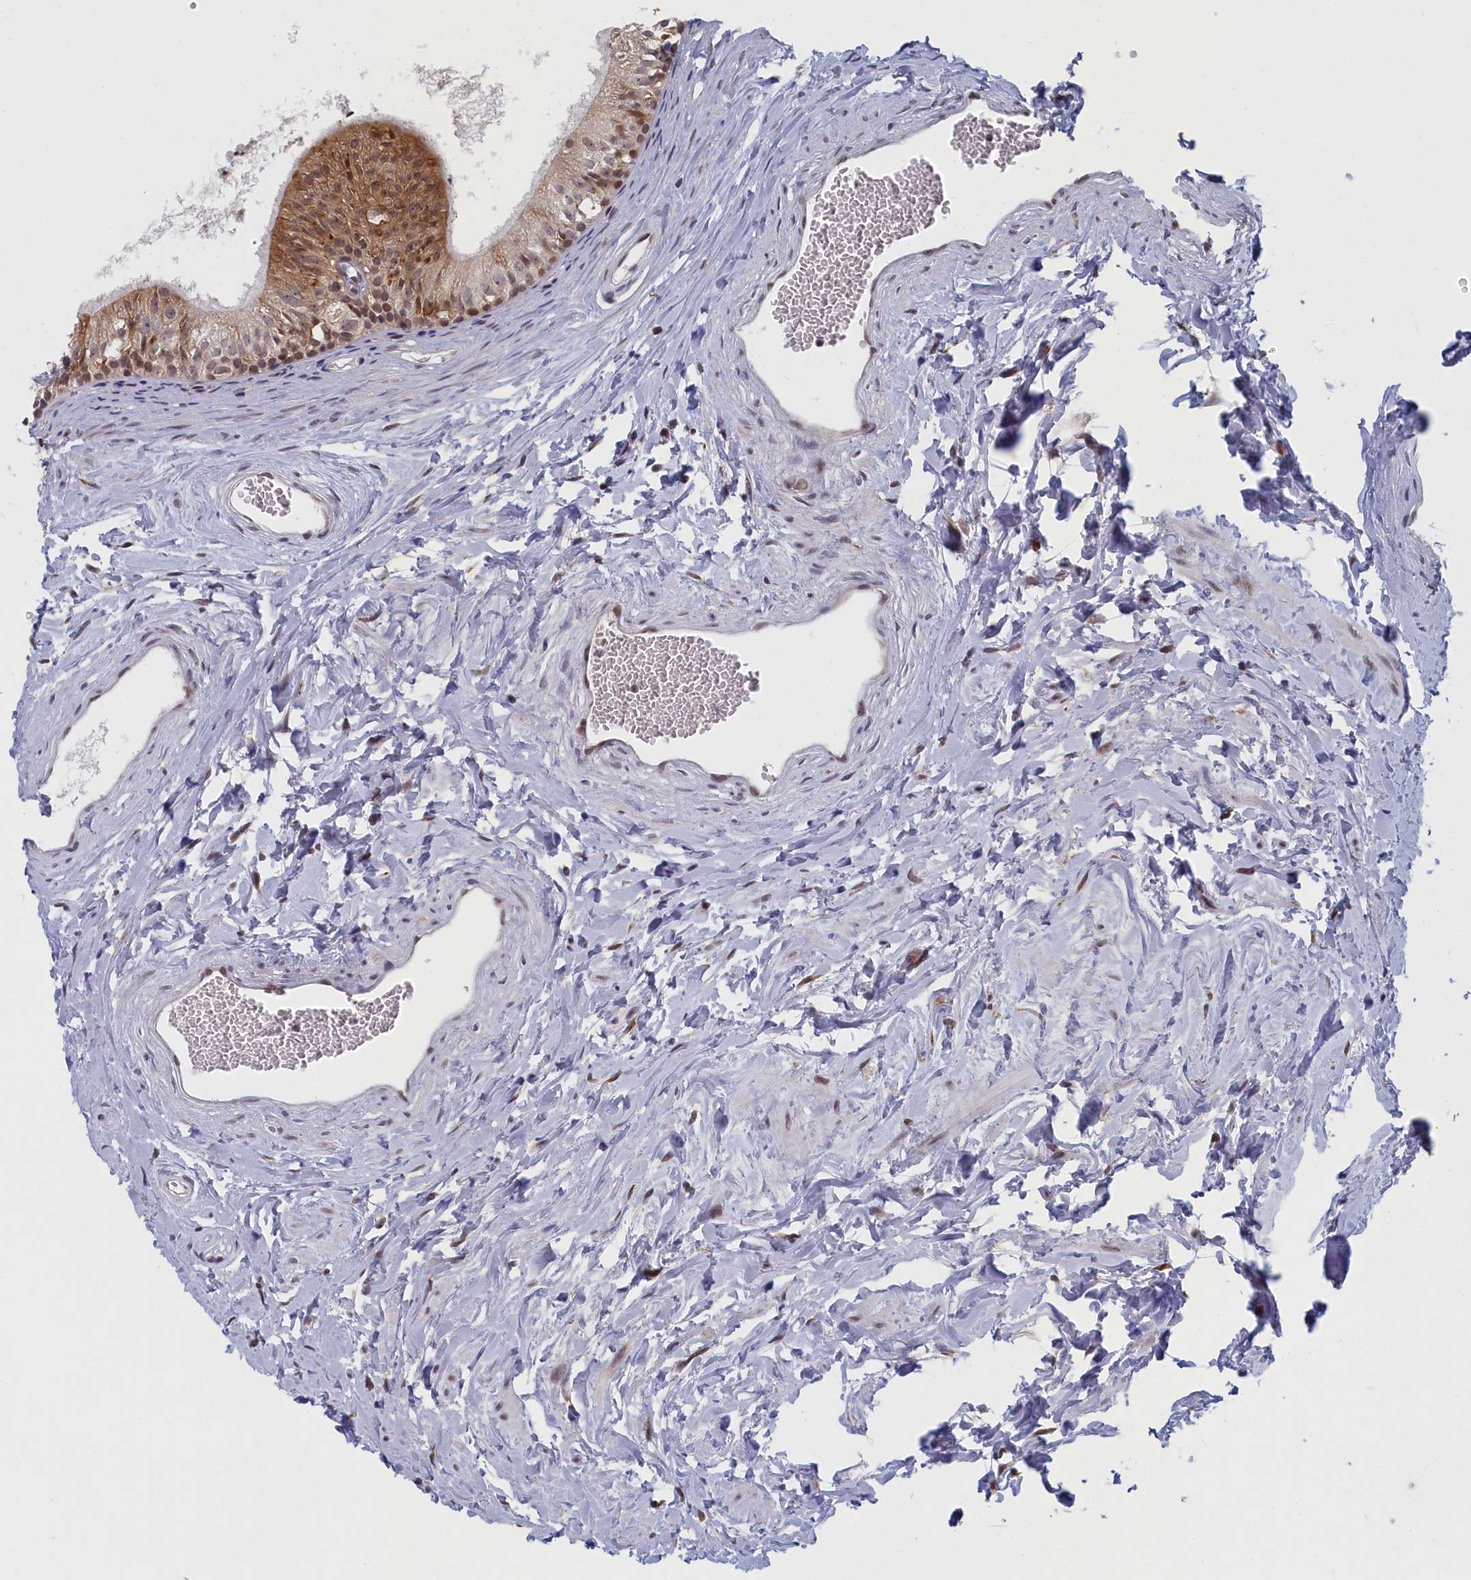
{"staining": {"intensity": "moderate", "quantity": ">75%", "location": "cytoplasmic/membranous,nuclear"}, "tissue": "epididymis", "cell_type": "Glandular cells", "image_type": "normal", "snomed": [{"axis": "morphology", "description": "Normal tissue, NOS"}, {"axis": "topography", "description": "Epididymis"}], "caption": "Benign epididymis was stained to show a protein in brown. There is medium levels of moderate cytoplasmic/membranous,nuclear staining in approximately >75% of glandular cells. (Stains: DAB in brown, nuclei in blue, Microscopy: brightfield microscopy at high magnification).", "gene": "DNAJC17", "patient": {"sex": "male", "age": 56}}